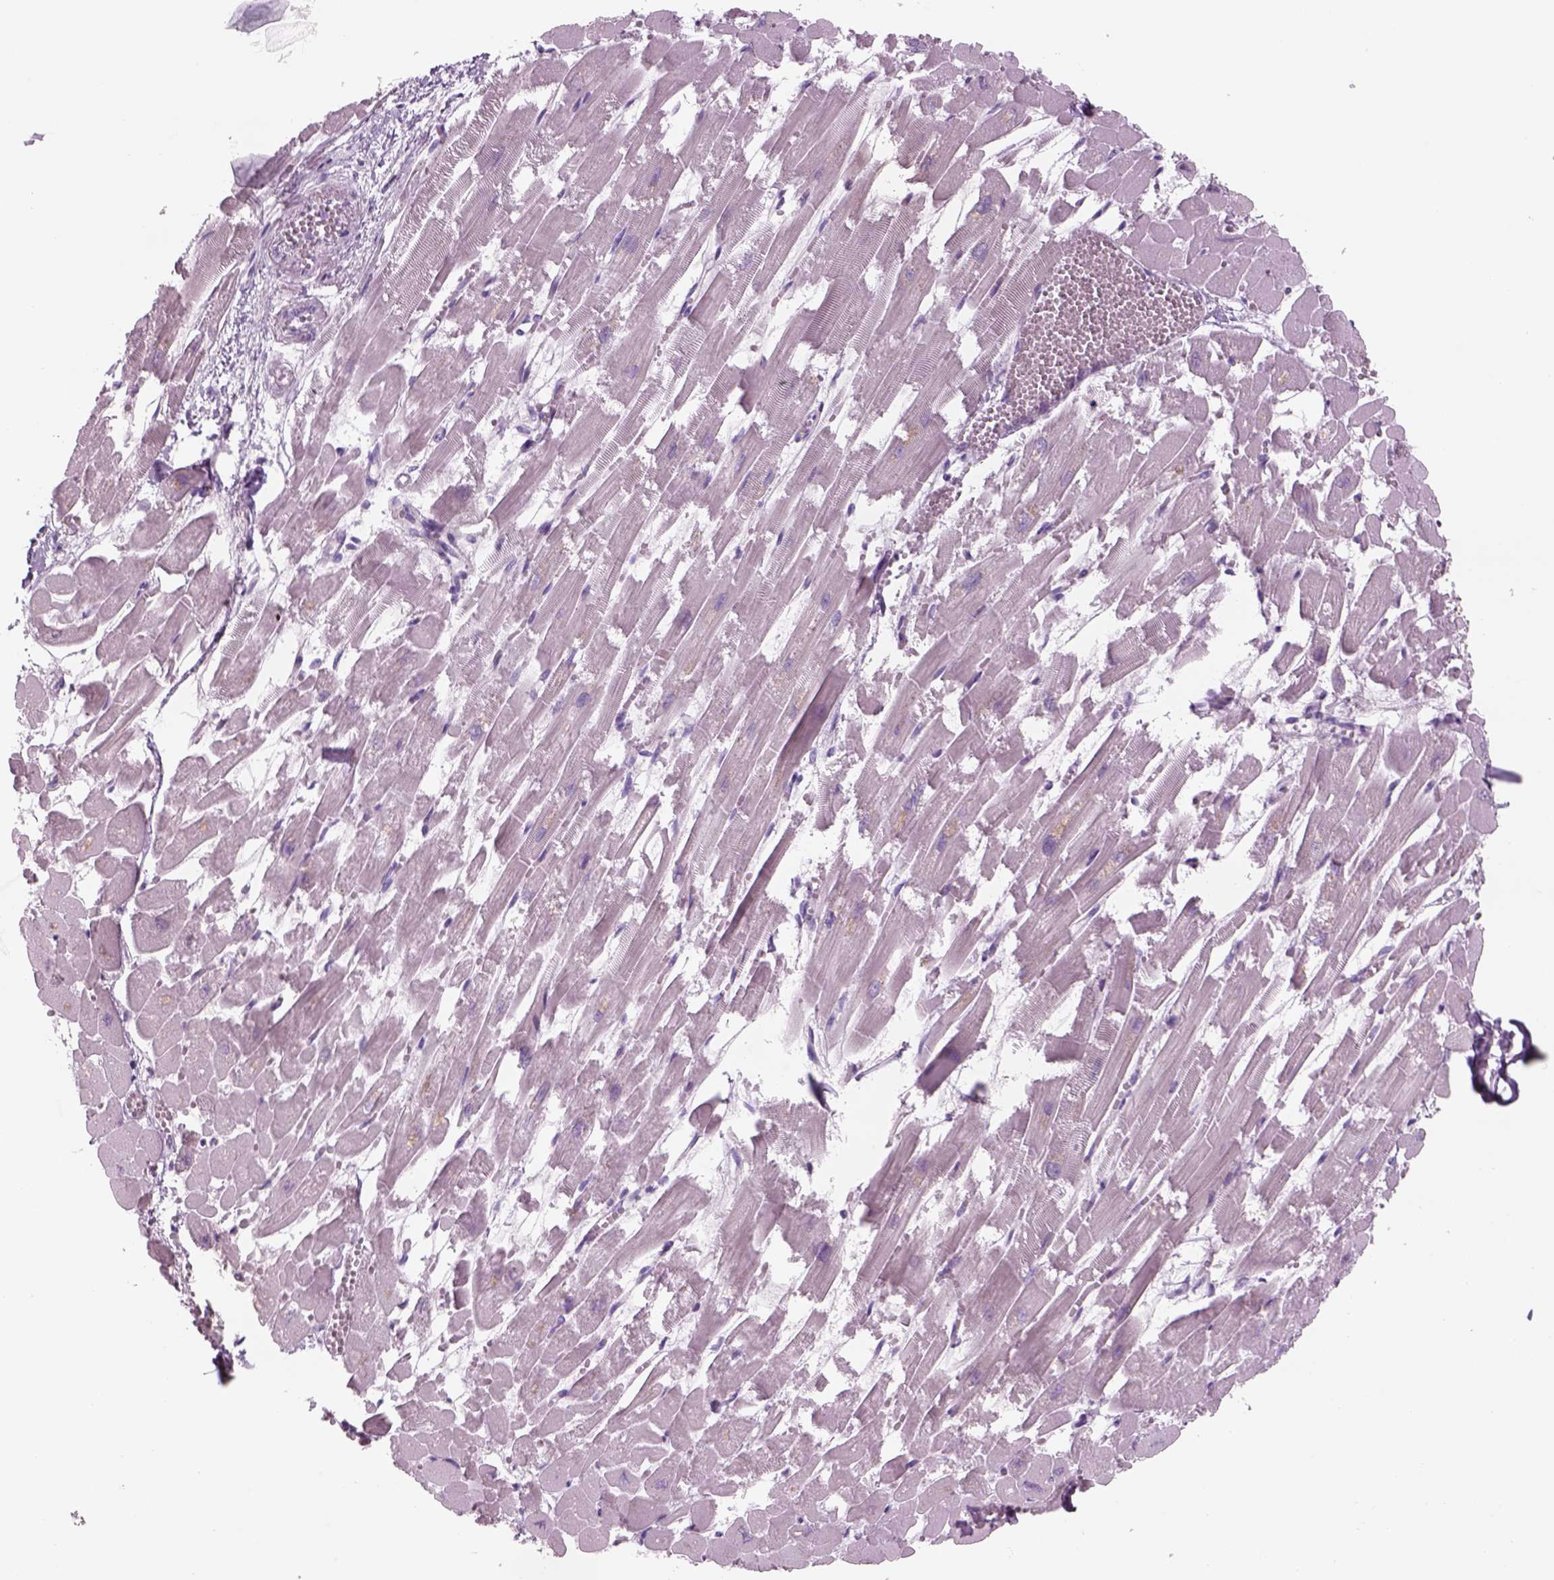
{"staining": {"intensity": "negative", "quantity": "none", "location": "none"}, "tissue": "heart muscle", "cell_type": "Cardiomyocytes", "image_type": "normal", "snomed": [{"axis": "morphology", "description": "Normal tissue, NOS"}, {"axis": "topography", "description": "Heart"}], "caption": "Immunohistochemistry (IHC) micrograph of benign human heart muscle stained for a protein (brown), which demonstrates no staining in cardiomyocytes. (IHC, brightfield microscopy, high magnification).", "gene": "GAS2L2", "patient": {"sex": "female", "age": 52}}